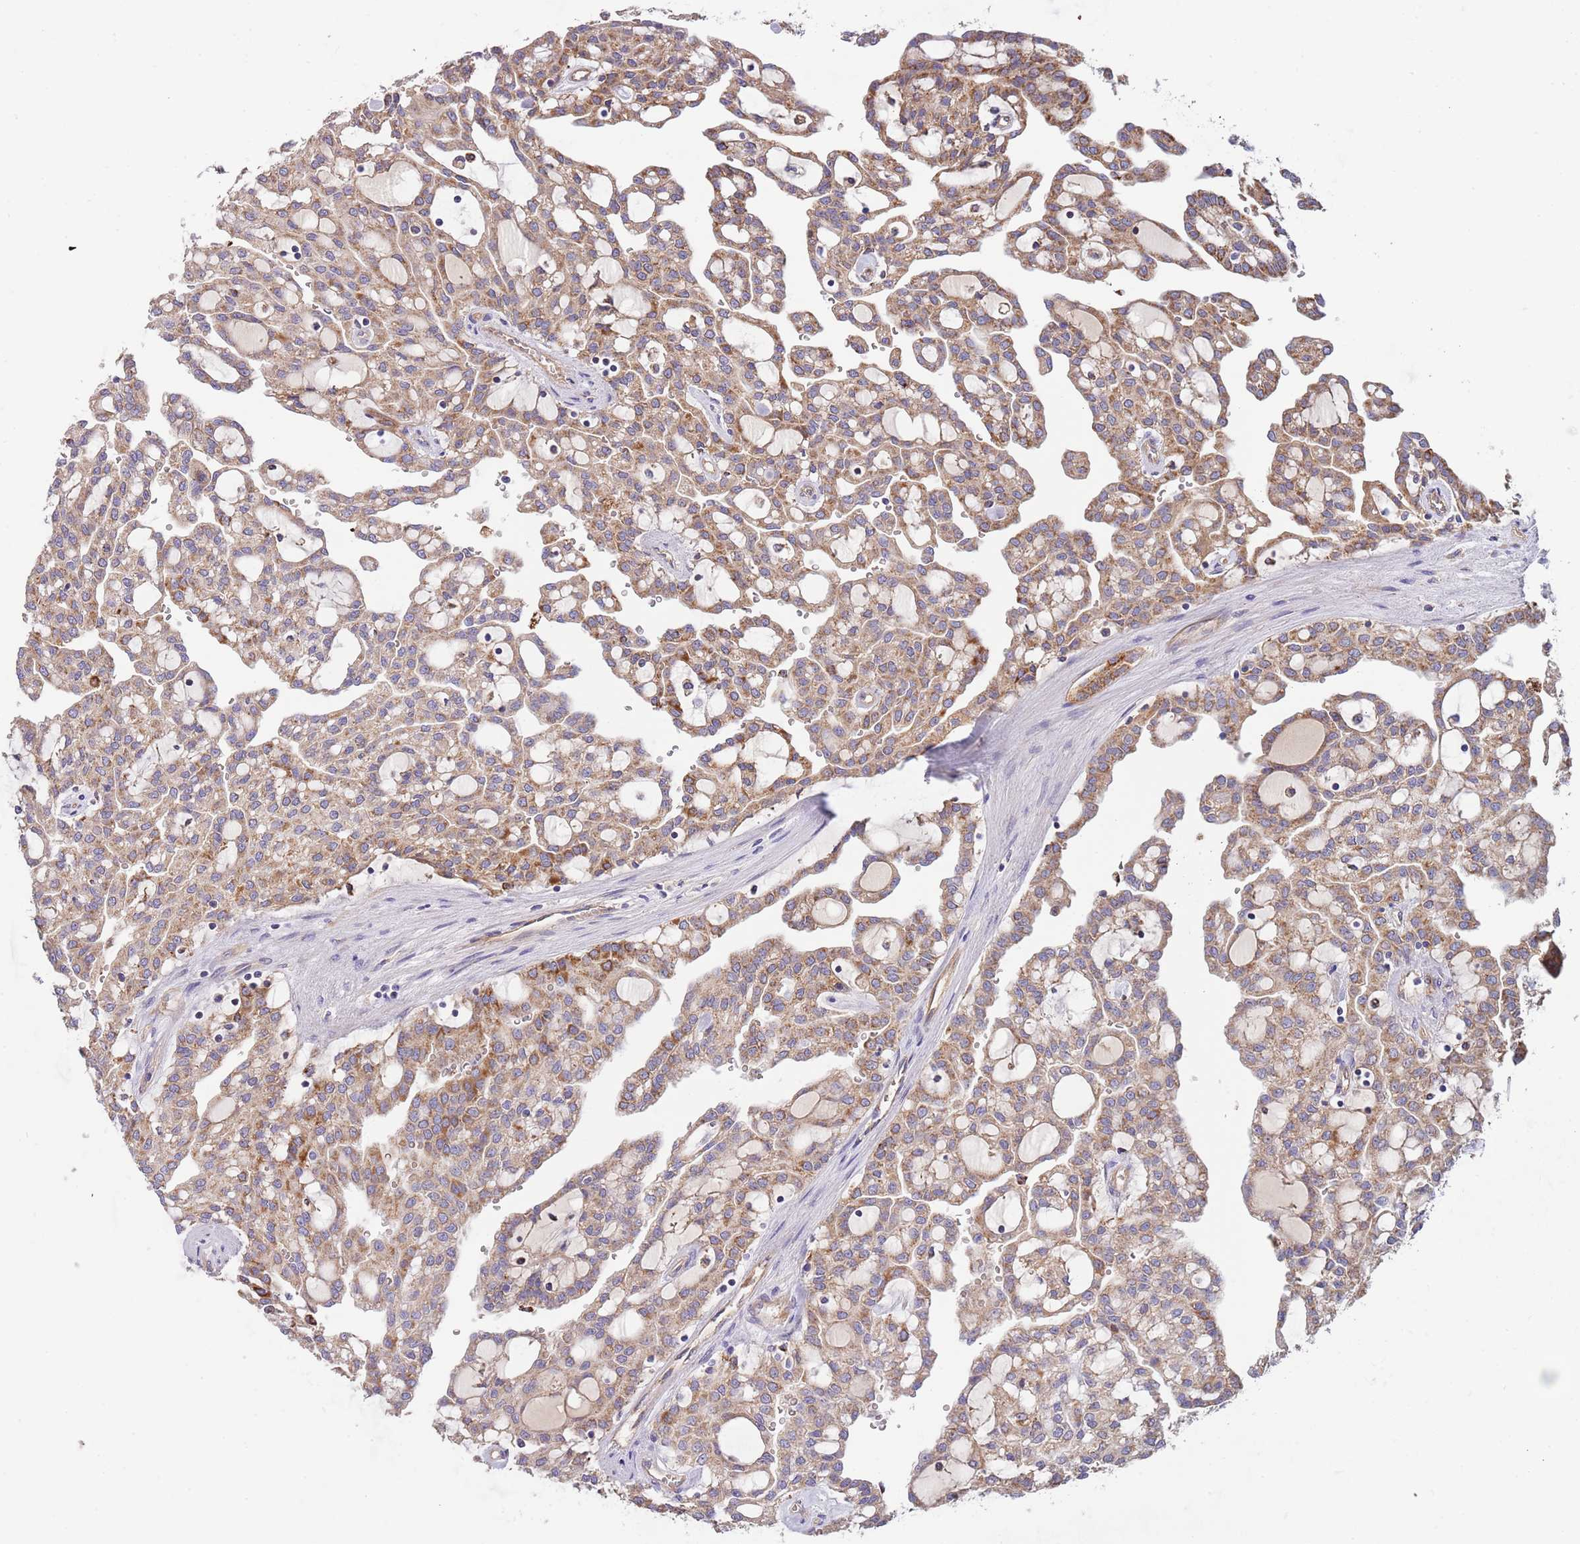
{"staining": {"intensity": "moderate", "quantity": ">75%", "location": "cytoplasmic/membranous"}, "tissue": "renal cancer", "cell_type": "Tumor cells", "image_type": "cancer", "snomed": [{"axis": "morphology", "description": "Adenocarcinoma, NOS"}, {"axis": "topography", "description": "Kidney"}], "caption": "This micrograph exhibits renal adenocarcinoma stained with immunohistochemistry (IHC) to label a protein in brown. The cytoplasmic/membranous of tumor cells show moderate positivity for the protein. Nuclei are counter-stained blue.", "gene": "DOCK6", "patient": {"sex": "male", "age": 63}}